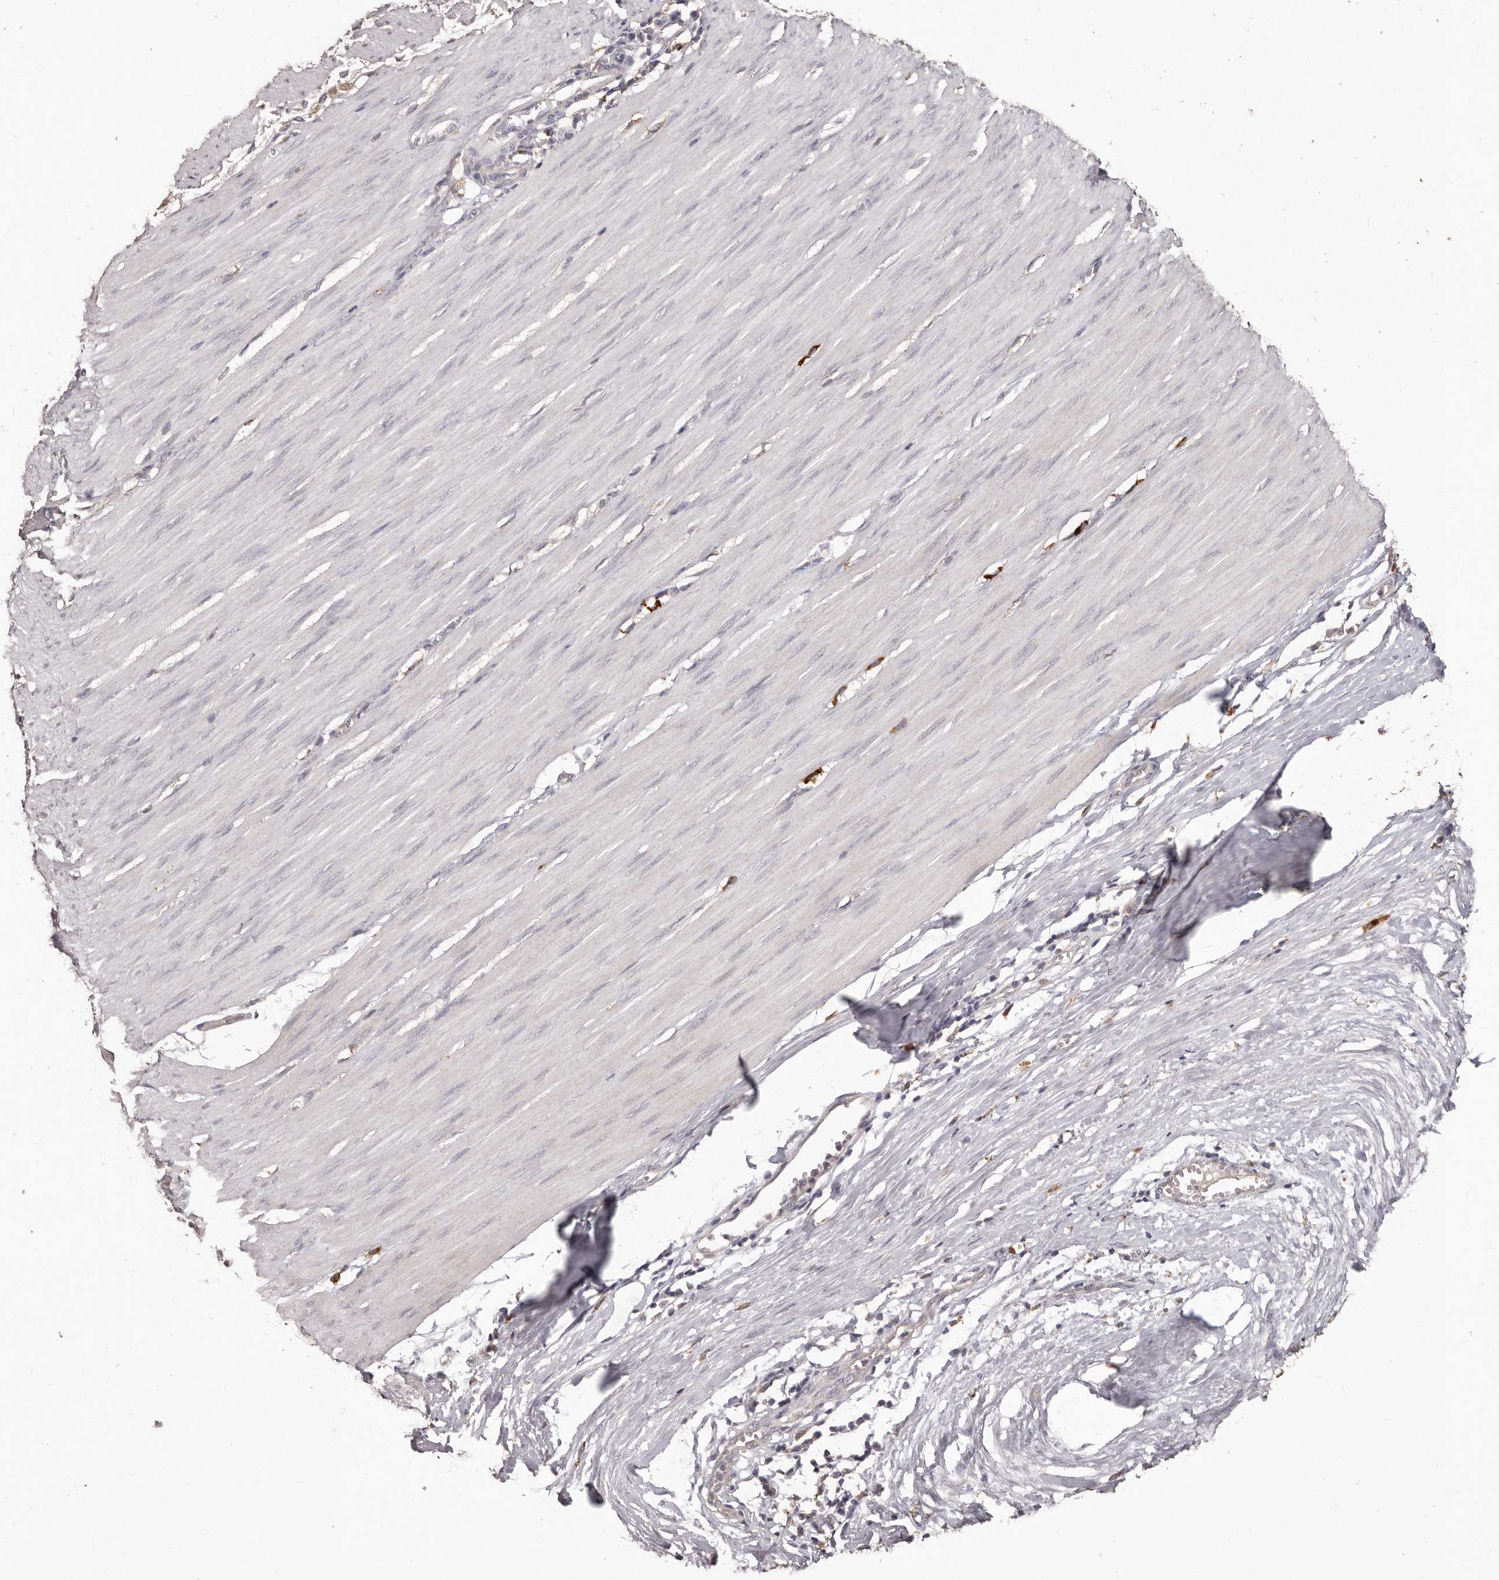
{"staining": {"intensity": "negative", "quantity": "none", "location": "none"}, "tissue": "smooth muscle", "cell_type": "Smooth muscle cells", "image_type": "normal", "snomed": [{"axis": "morphology", "description": "Normal tissue, NOS"}, {"axis": "morphology", "description": "Adenocarcinoma, NOS"}, {"axis": "topography", "description": "Colon"}, {"axis": "topography", "description": "Peripheral nerve tissue"}], "caption": "This is an IHC histopathology image of unremarkable human smooth muscle. There is no expression in smooth muscle cells.", "gene": "PRSS27", "patient": {"sex": "male", "age": 14}}